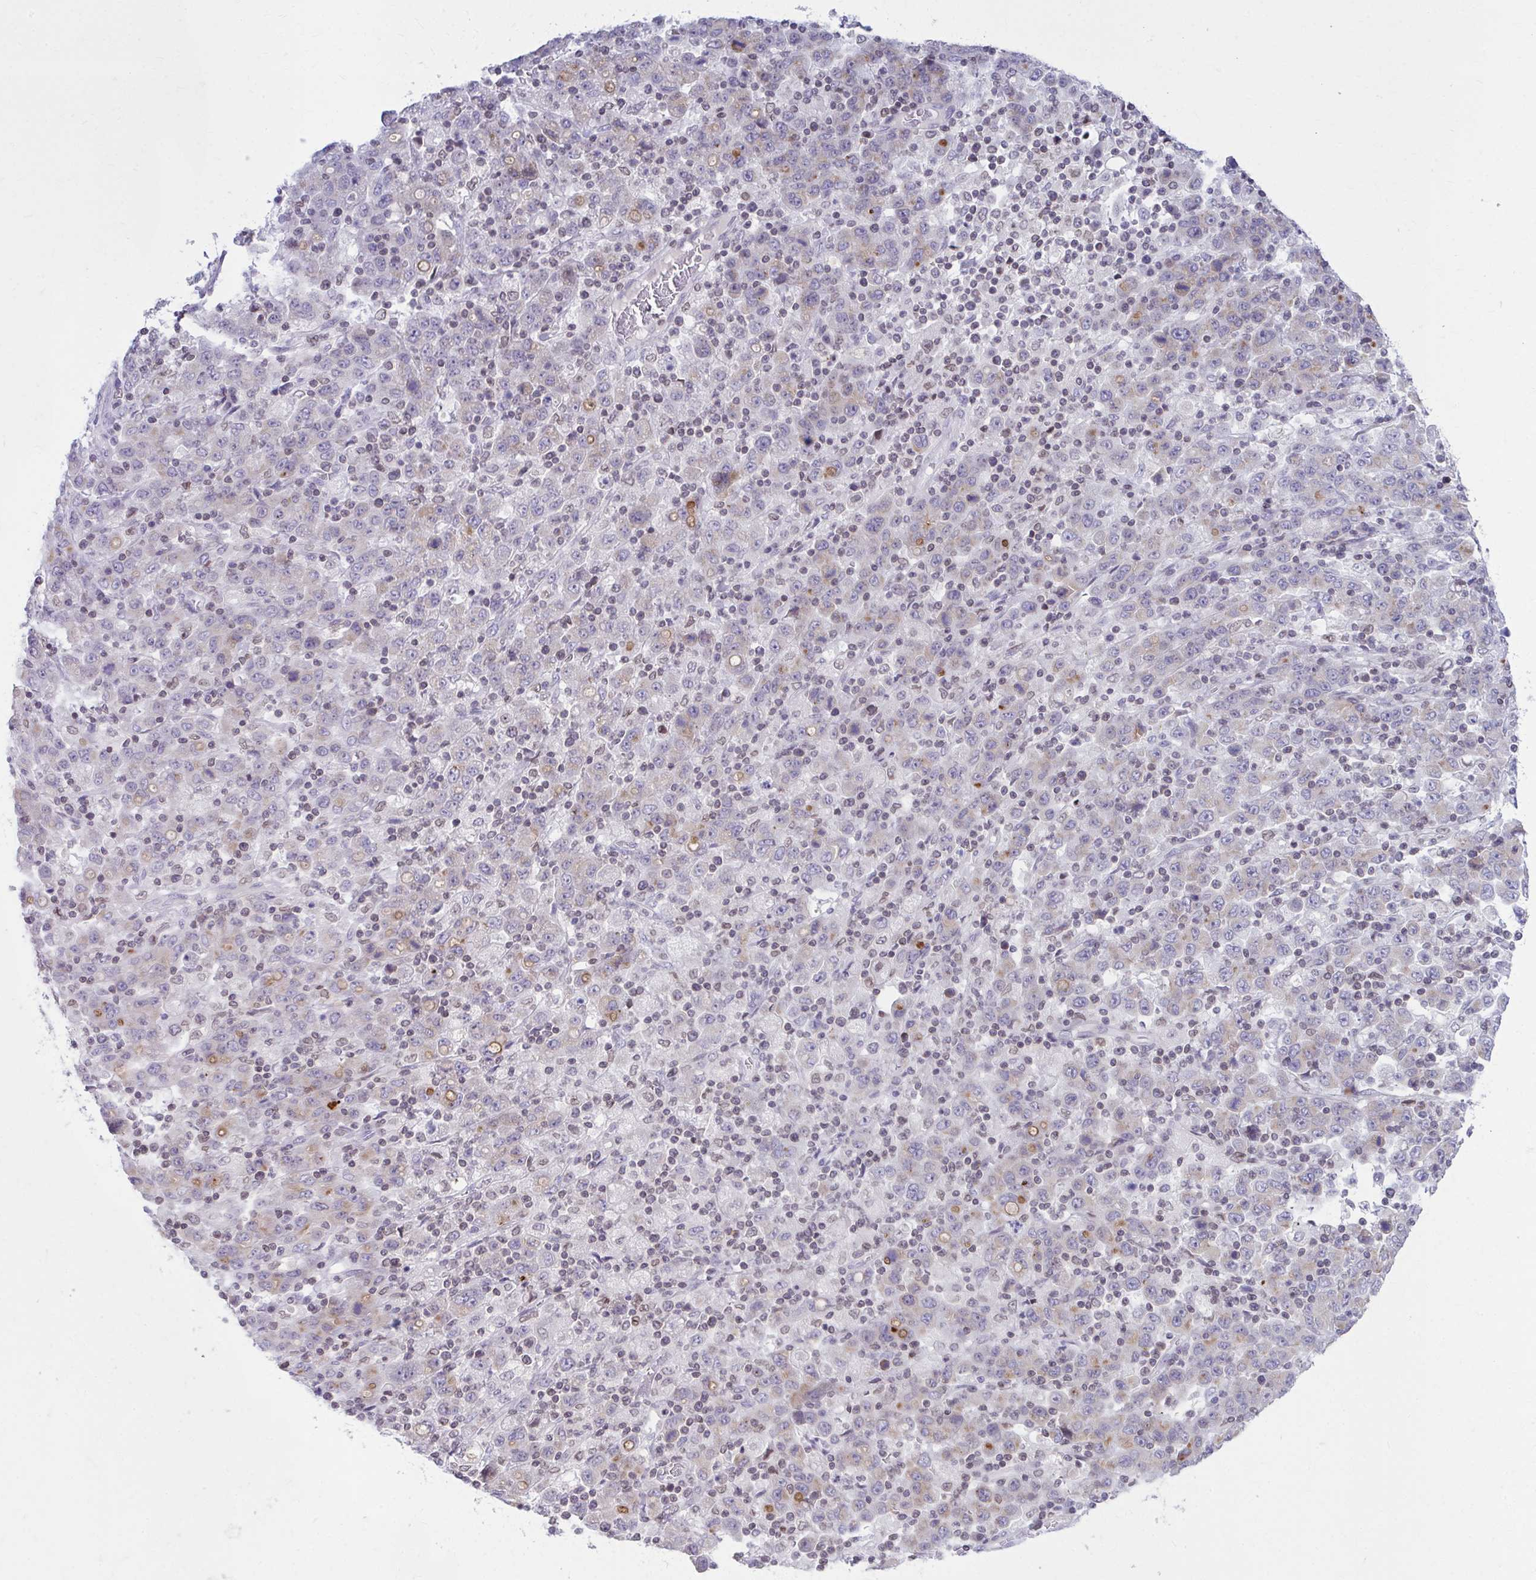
{"staining": {"intensity": "negative", "quantity": "none", "location": "none"}, "tissue": "stomach cancer", "cell_type": "Tumor cells", "image_type": "cancer", "snomed": [{"axis": "morphology", "description": "Adenocarcinoma, NOS"}, {"axis": "topography", "description": "Stomach, upper"}], "caption": "DAB (3,3'-diaminobenzidine) immunohistochemical staining of human stomach cancer (adenocarcinoma) exhibits no significant positivity in tumor cells.", "gene": "OR7A5", "patient": {"sex": "male", "age": 69}}